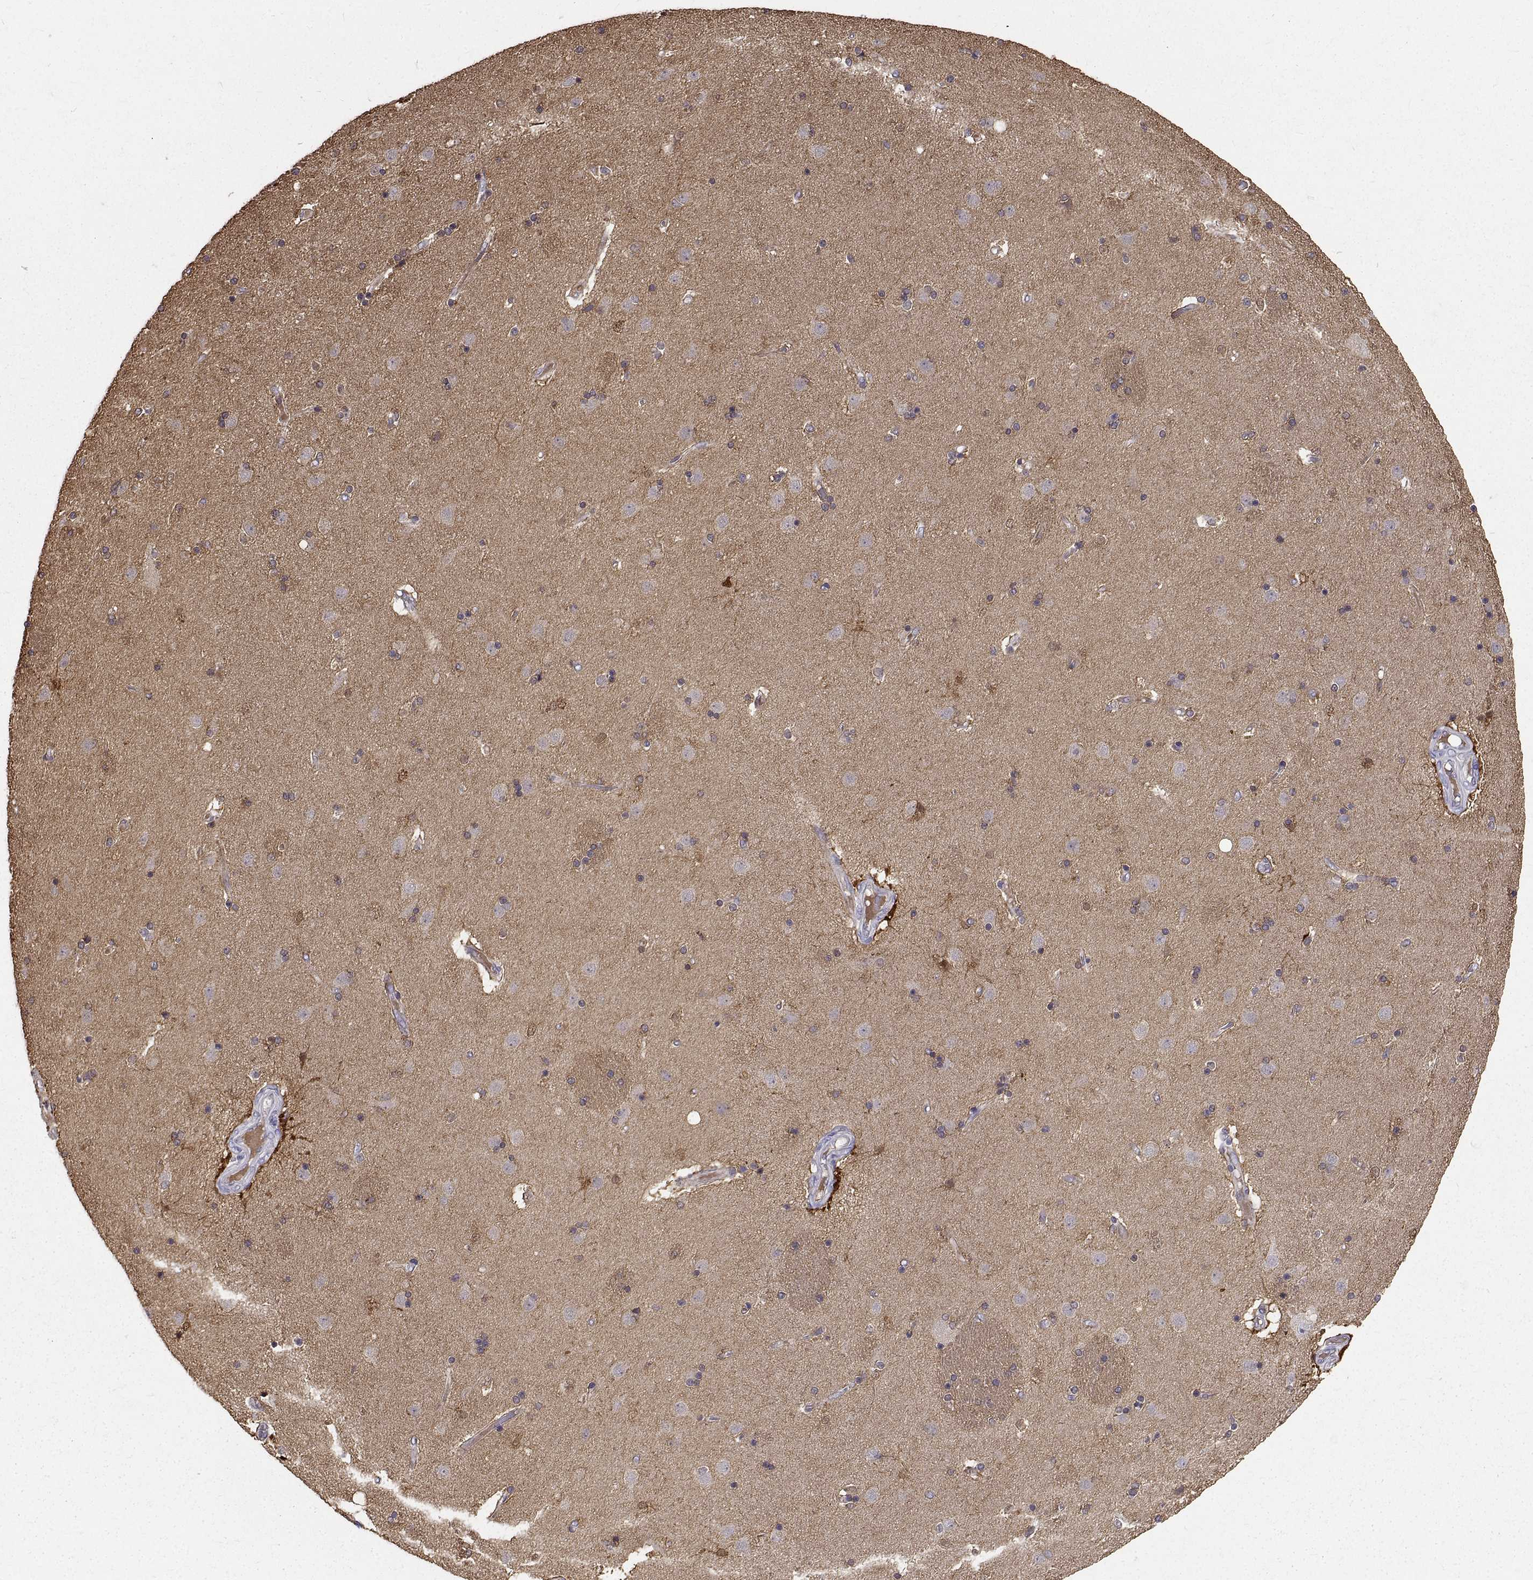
{"staining": {"intensity": "strong", "quantity": "<25%", "location": "cytoplasmic/membranous"}, "tissue": "caudate", "cell_type": "Glial cells", "image_type": "normal", "snomed": [{"axis": "morphology", "description": "Normal tissue, NOS"}, {"axis": "topography", "description": "Lateral ventricle wall"}], "caption": "Strong cytoplasmic/membranous positivity for a protein is seen in about <25% of glial cells of benign caudate using immunohistochemistry.", "gene": "PEA15", "patient": {"sex": "male", "age": 54}}